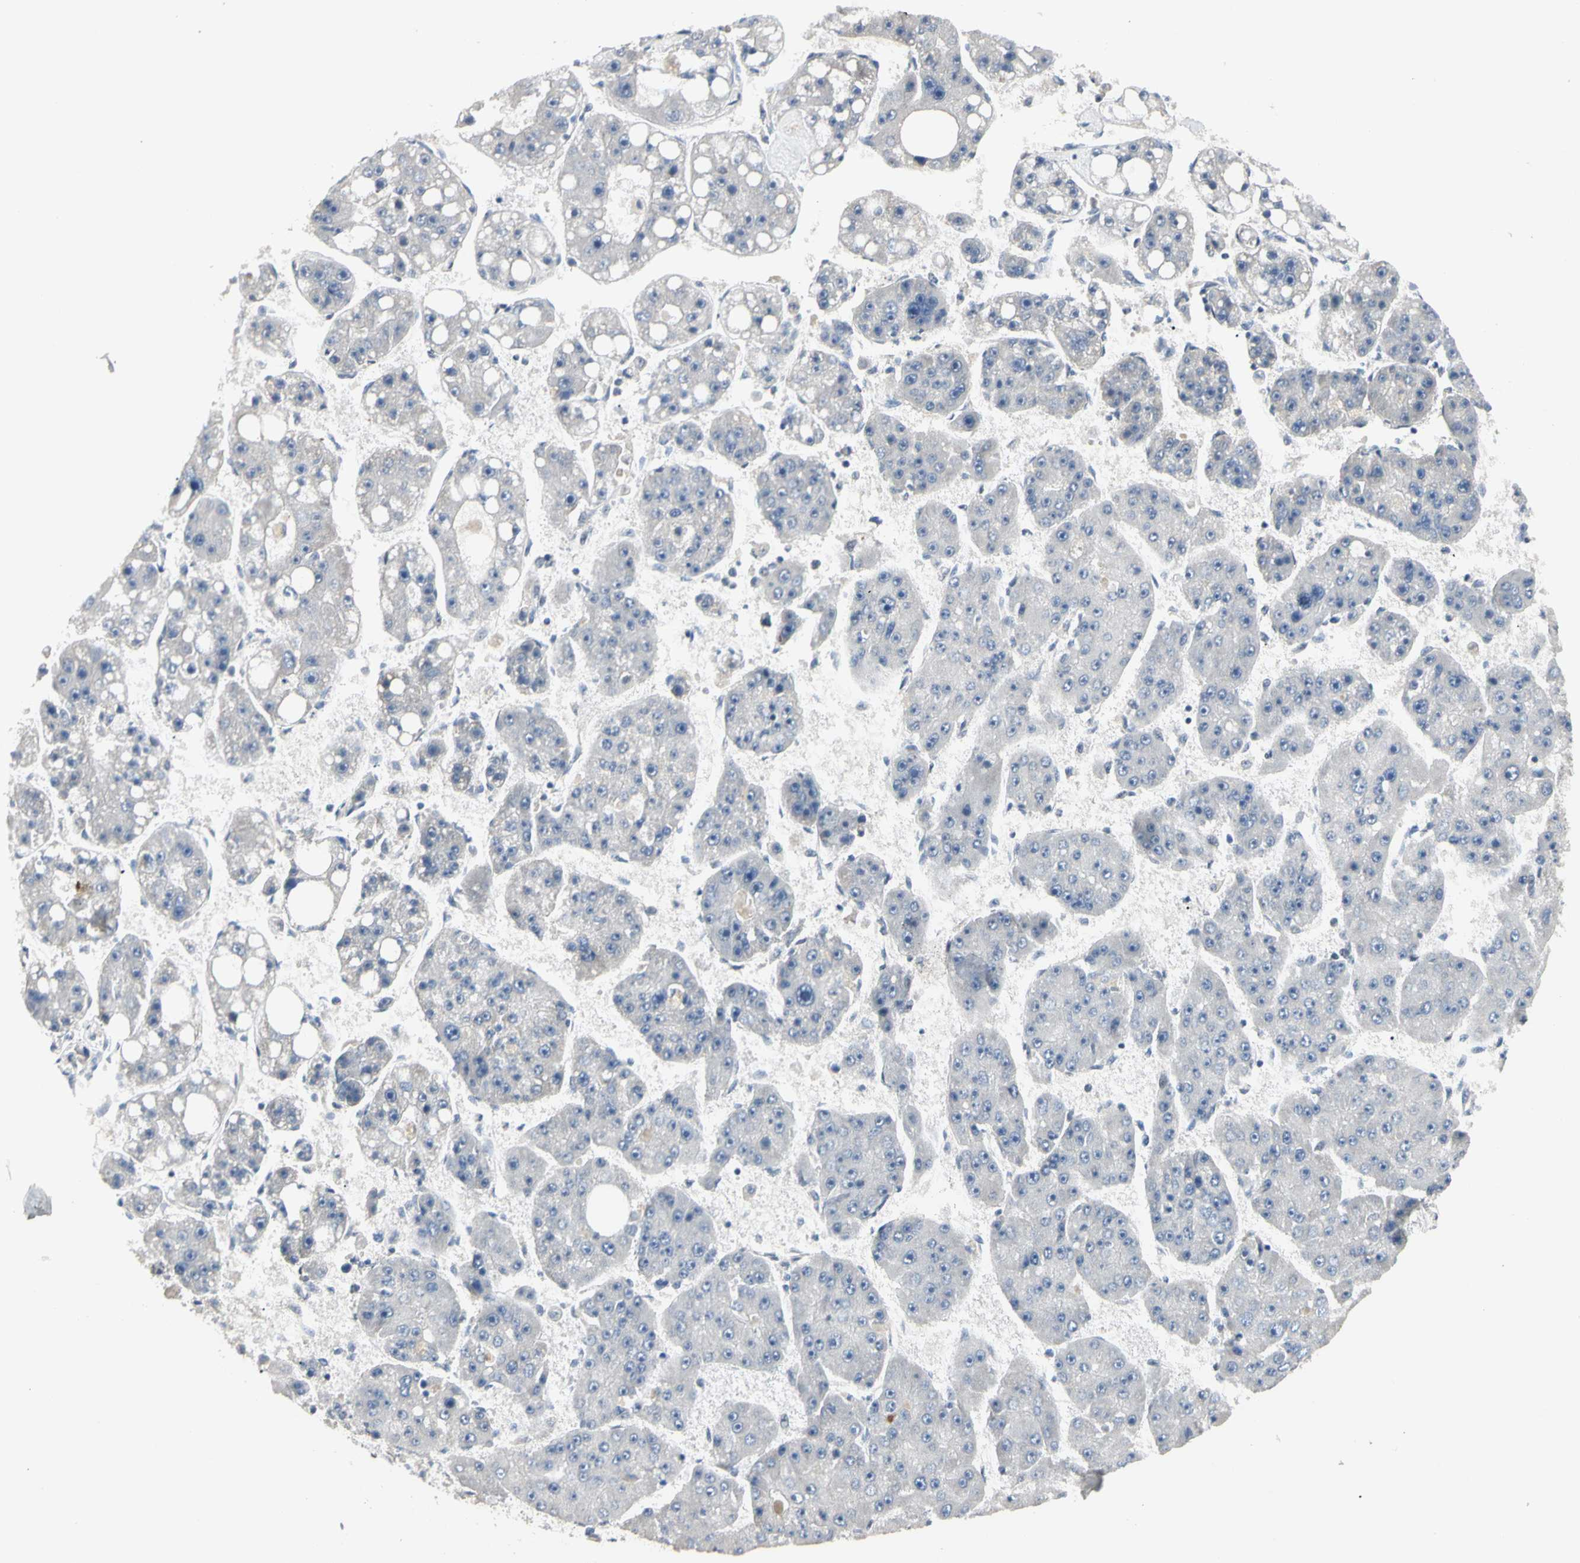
{"staining": {"intensity": "negative", "quantity": "none", "location": "none"}, "tissue": "liver cancer", "cell_type": "Tumor cells", "image_type": "cancer", "snomed": [{"axis": "morphology", "description": "Carcinoma, Hepatocellular, NOS"}, {"axis": "topography", "description": "Liver"}], "caption": "This is an immunohistochemistry (IHC) histopathology image of human liver cancer (hepatocellular carcinoma). There is no staining in tumor cells.", "gene": "GREM1", "patient": {"sex": "female", "age": 61}}